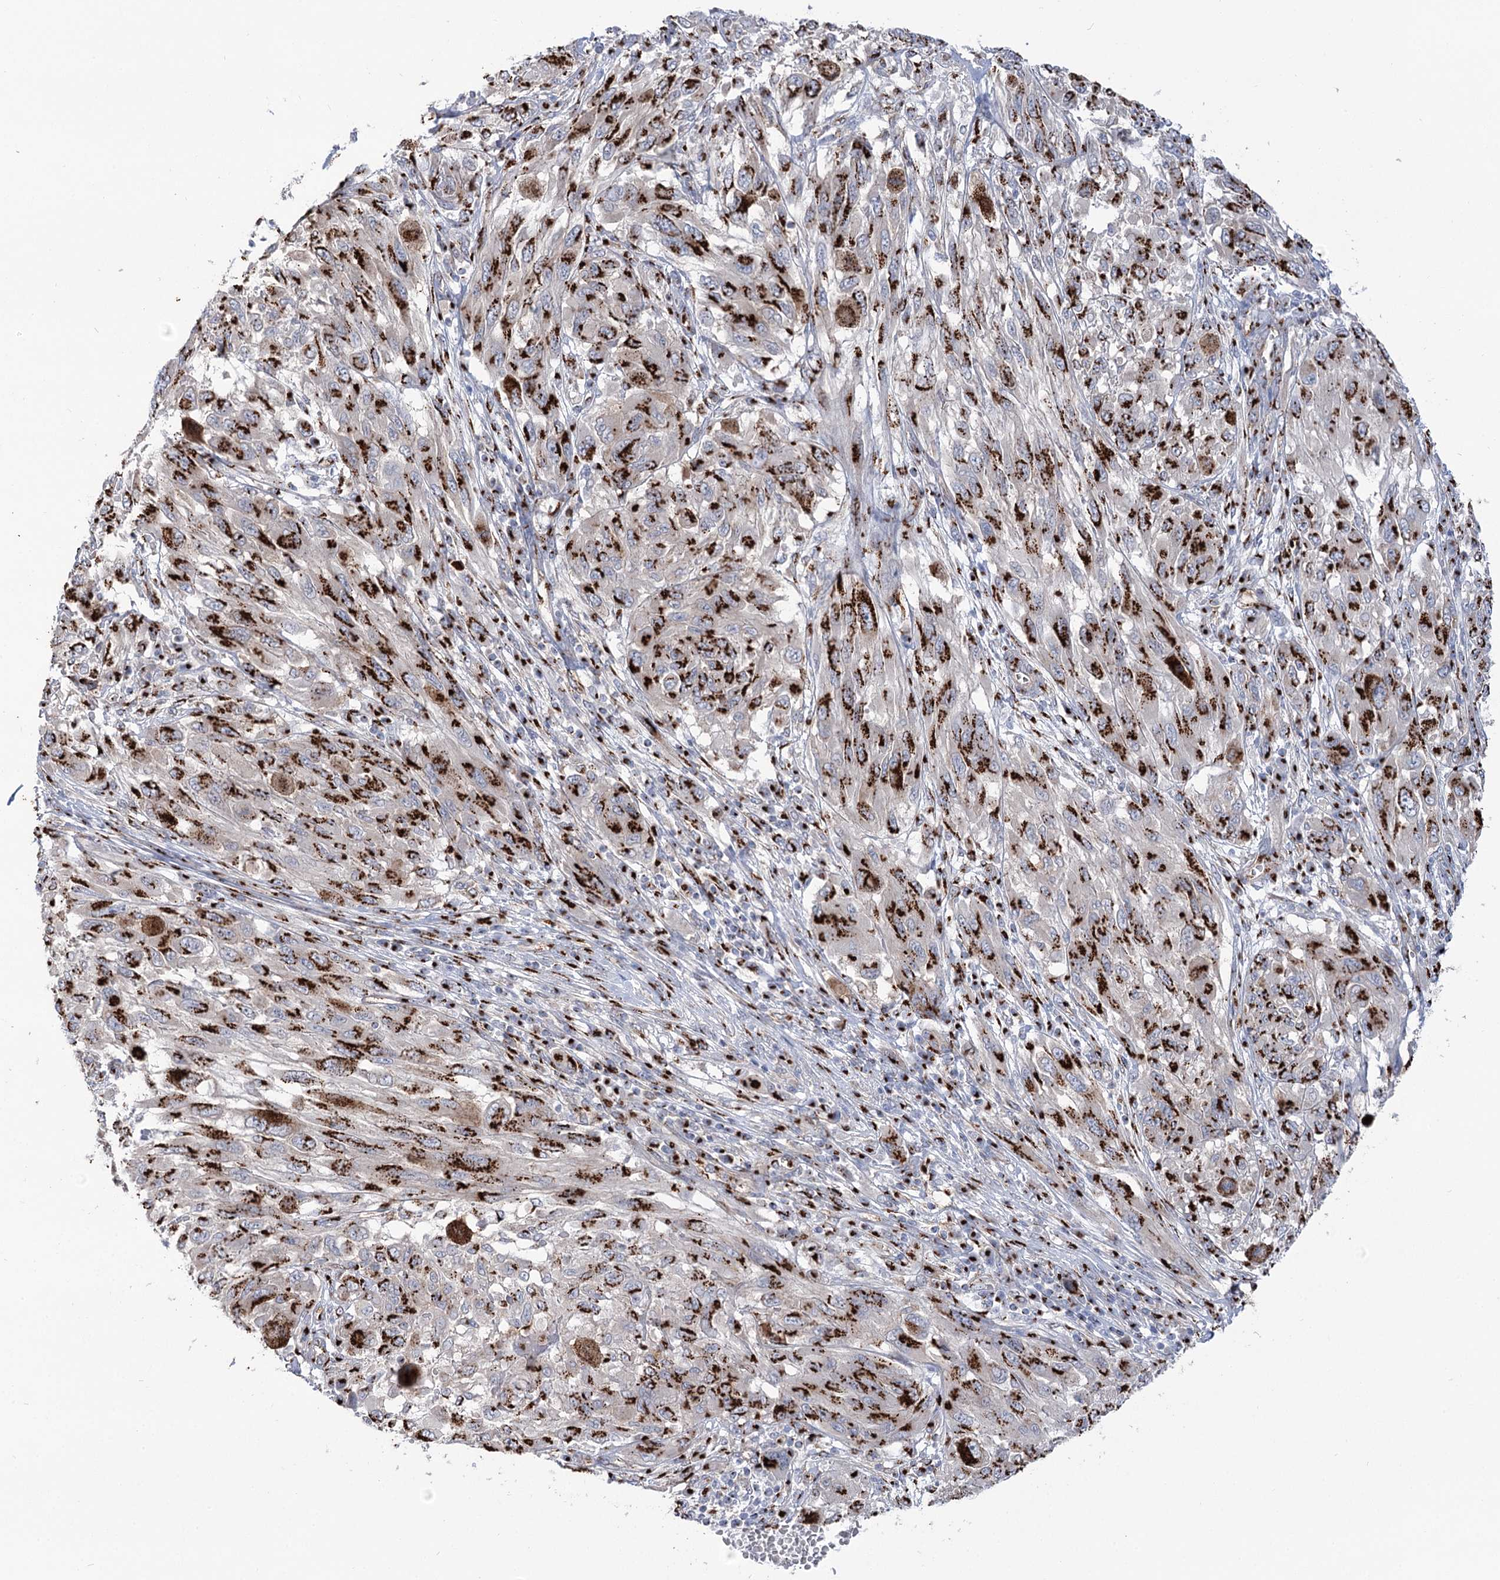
{"staining": {"intensity": "strong", "quantity": ">75%", "location": "cytoplasmic/membranous"}, "tissue": "melanoma", "cell_type": "Tumor cells", "image_type": "cancer", "snomed": [{"axis": "morphology", "description": "Malignant melanoma, NOS"}, {"axis": "topography", "description": "Skin"}], "caption": "Immunohistochemistry image of malignant melanoma stained for a protein (brown), which displays high levels of strong cytoplasmic/membranous expression in approximately >75% of tumor cells.", "gene": "TMEM165", "patient": {"sex": "female", "age": 91}}